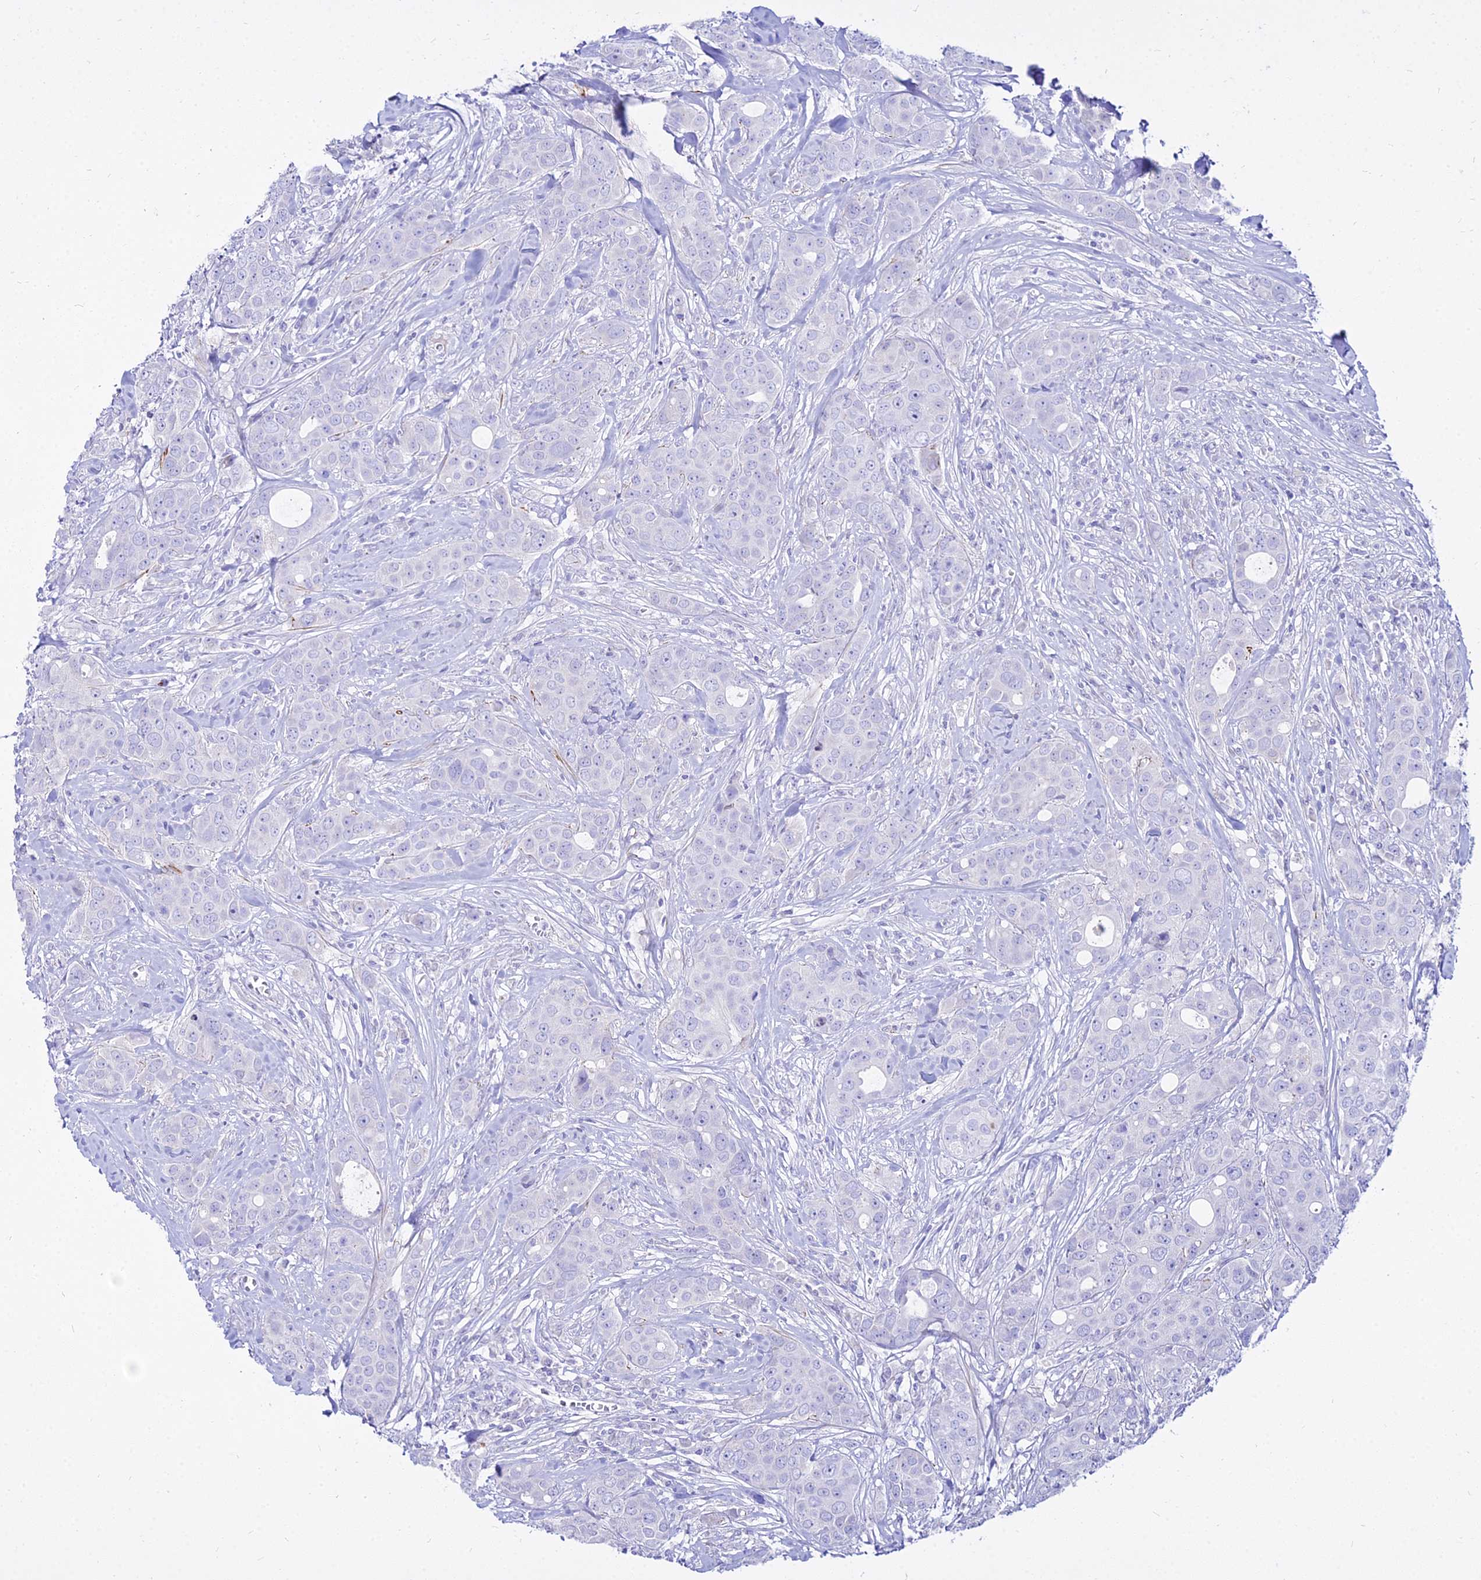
{"staining": {"intensity": "negative", "quantity": "none", "location": "none"}, "tissue": "breast cancer", "cell_type": "Tumor cells", "image_type": "cancer", "snomed": [{"axis": "morphology", "description": "Duct carcinoma"}, {"axis": "topography", "description": "Breast"}], "caption": "High power microscopy micrograph of an immunohistochemistry (IHC) micrograph of breast invasive ductal carcinoma, revealing no significant positivity in tumor cells. Nuclei are stained in blue.", "gene": "DLX1", "patient": {"sex": "female", "age": 43}}